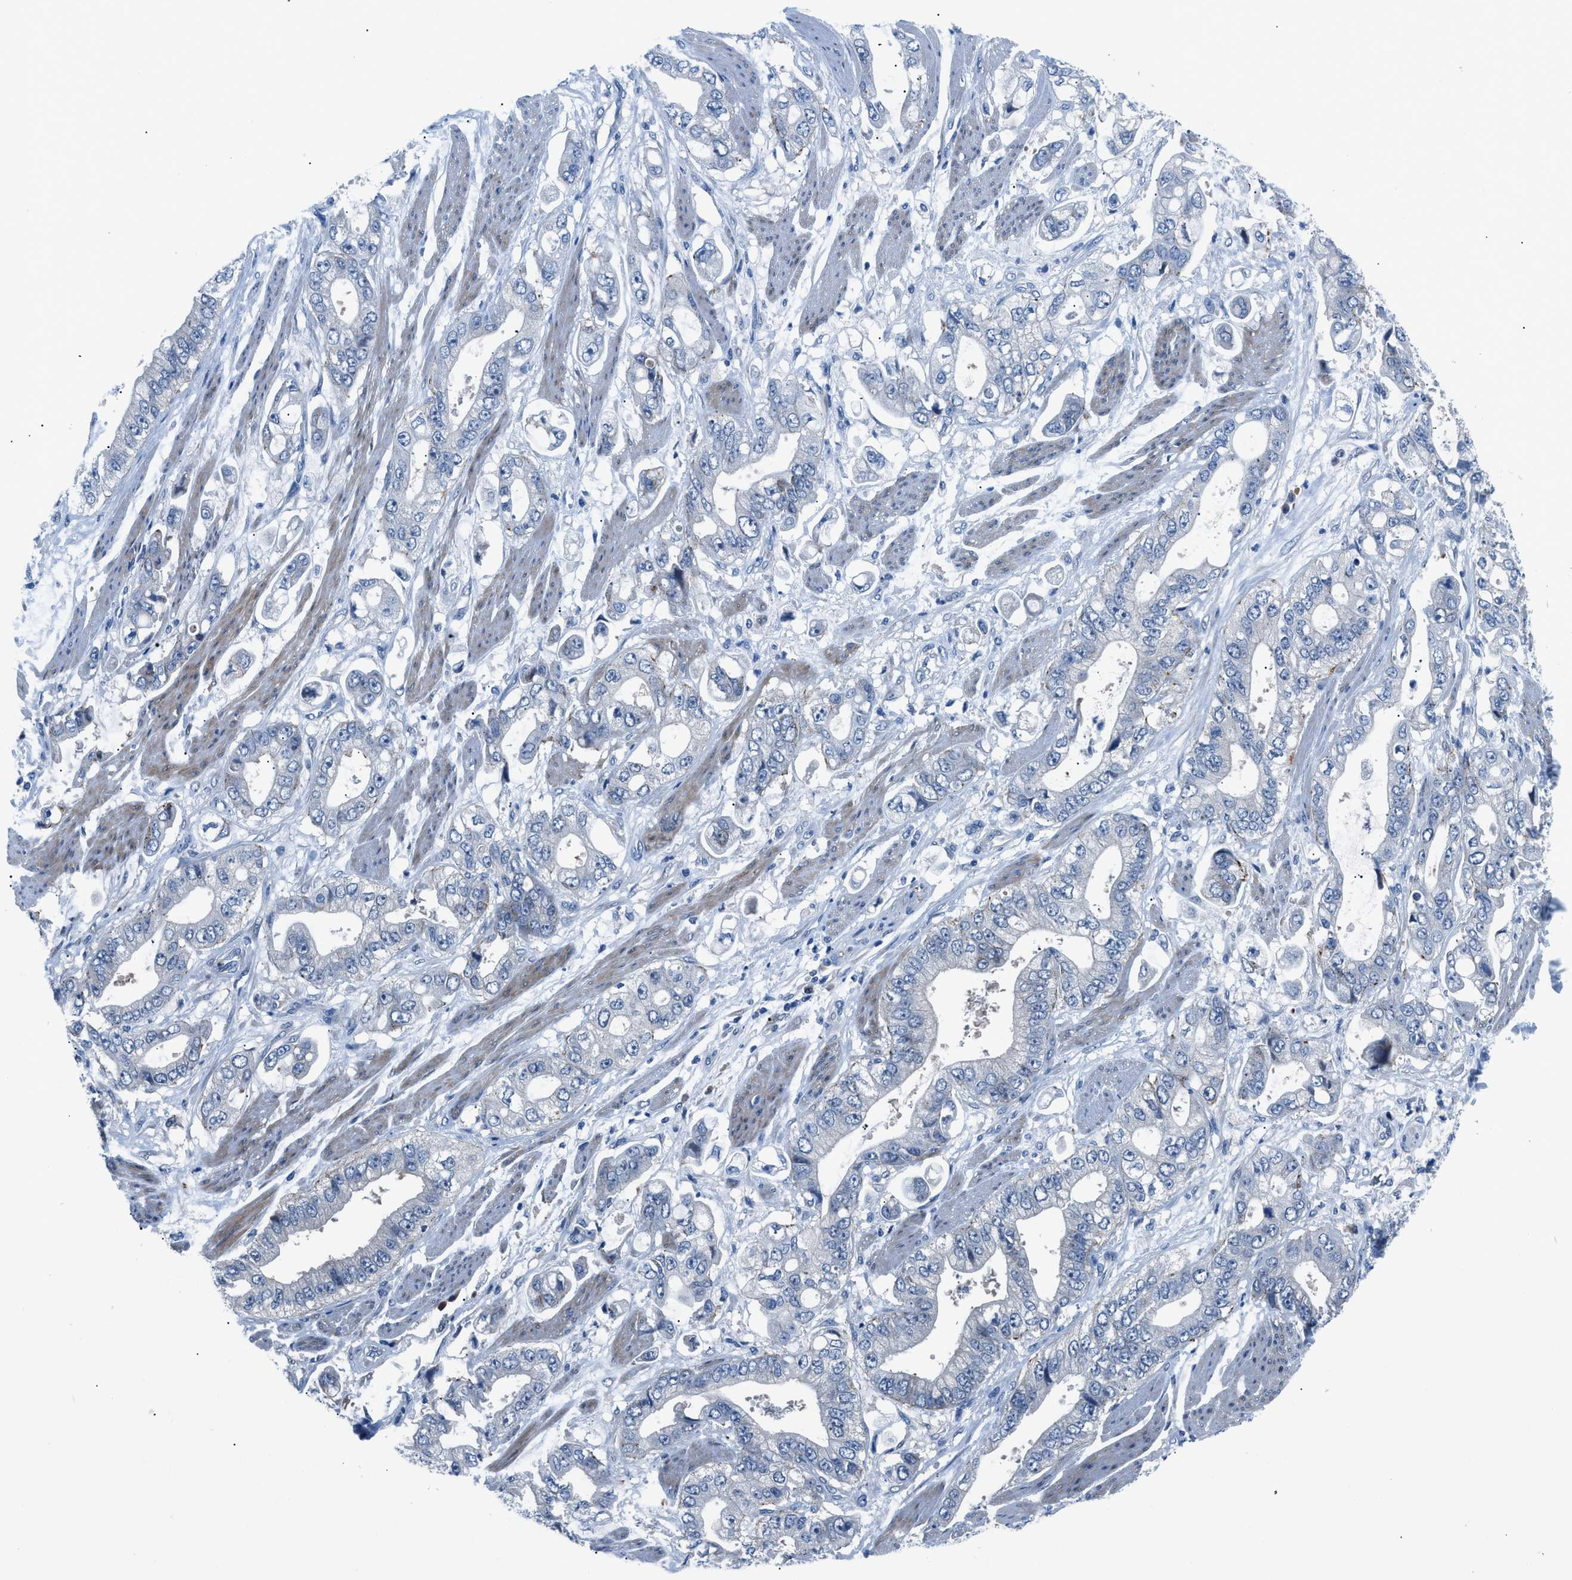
{"staining": {"intensity": "negative", "quantity": "none", "location": "none"}, "tissue": "stomach cancer", "cell_type": "Tumor cells", "image_type": "cancer", "snomed": [{"axis": "morphology", "description": "Normal tissue, NOS"}, {"axis": "morphology", "description": "Adenocarcinoma, NOS"}, {"axis": "topography", "description": "Stomach"}], "caption": "Tumor cells show no significant protein staining in stomach adenocarcinoma.", "gene": "UAP1", "patient": {"sex": "male", "age": 62}}